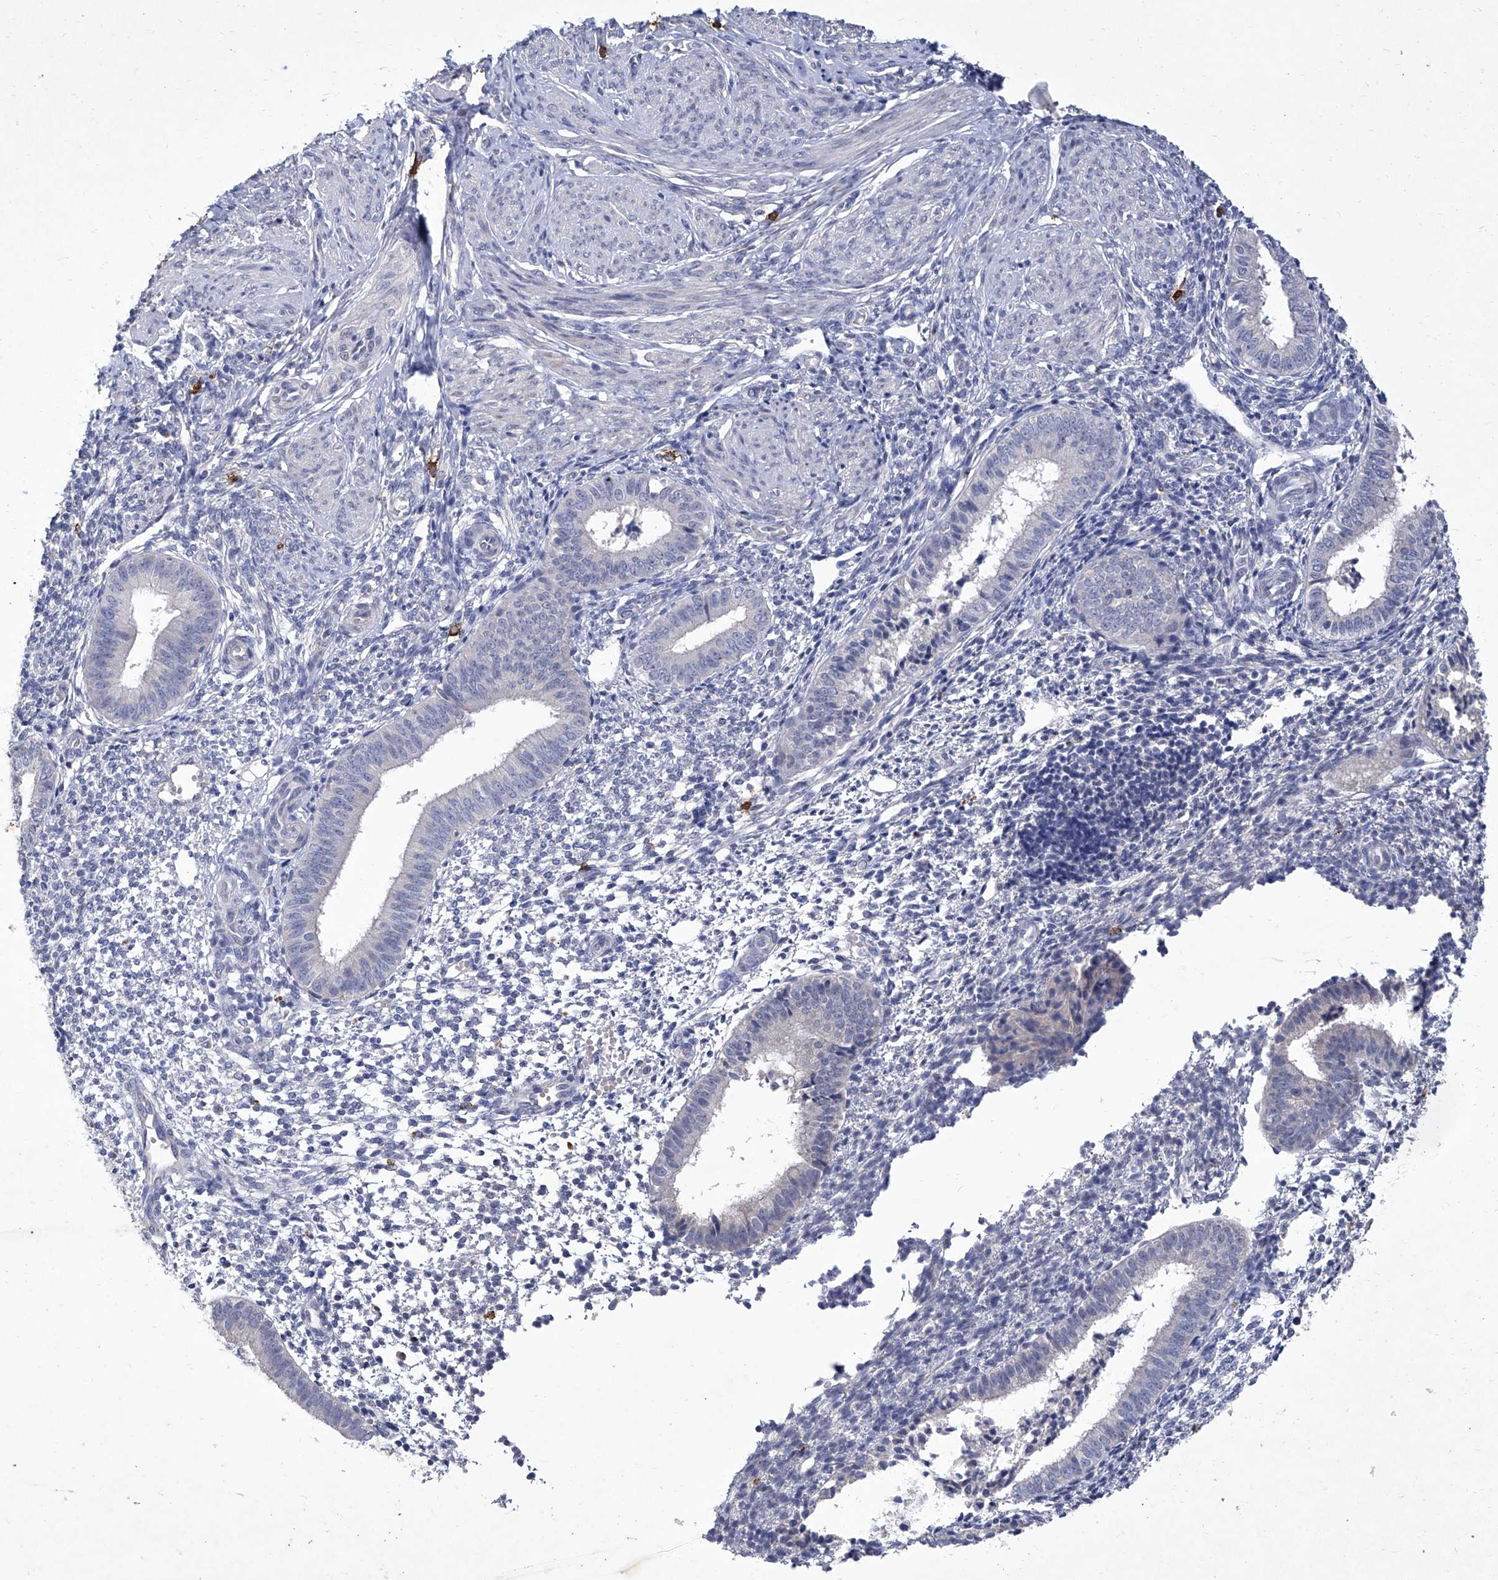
{"staining": {"intensity": "negative", "quantity": "none", "location": "none"}, "tissue": "endometrium", "cell_type": "Cells in endometrial stroma", "image_type": "normal", "snomed": [{"axis": "morphology", "description": "Normal tissue, NOS"}, {"axis": "topography", "description": "Uterus"}, {"axis": "topography", "description": "Endometrium"}], "caption": "Micrograph shows no significant protein expression in cells in endometrial stroma of unremarkable endometrium. (Brightfield microscopy of DAB IHC at high magnification).", "gene": "IFNL2", "patient": {"sex": "female", "age": 48}}